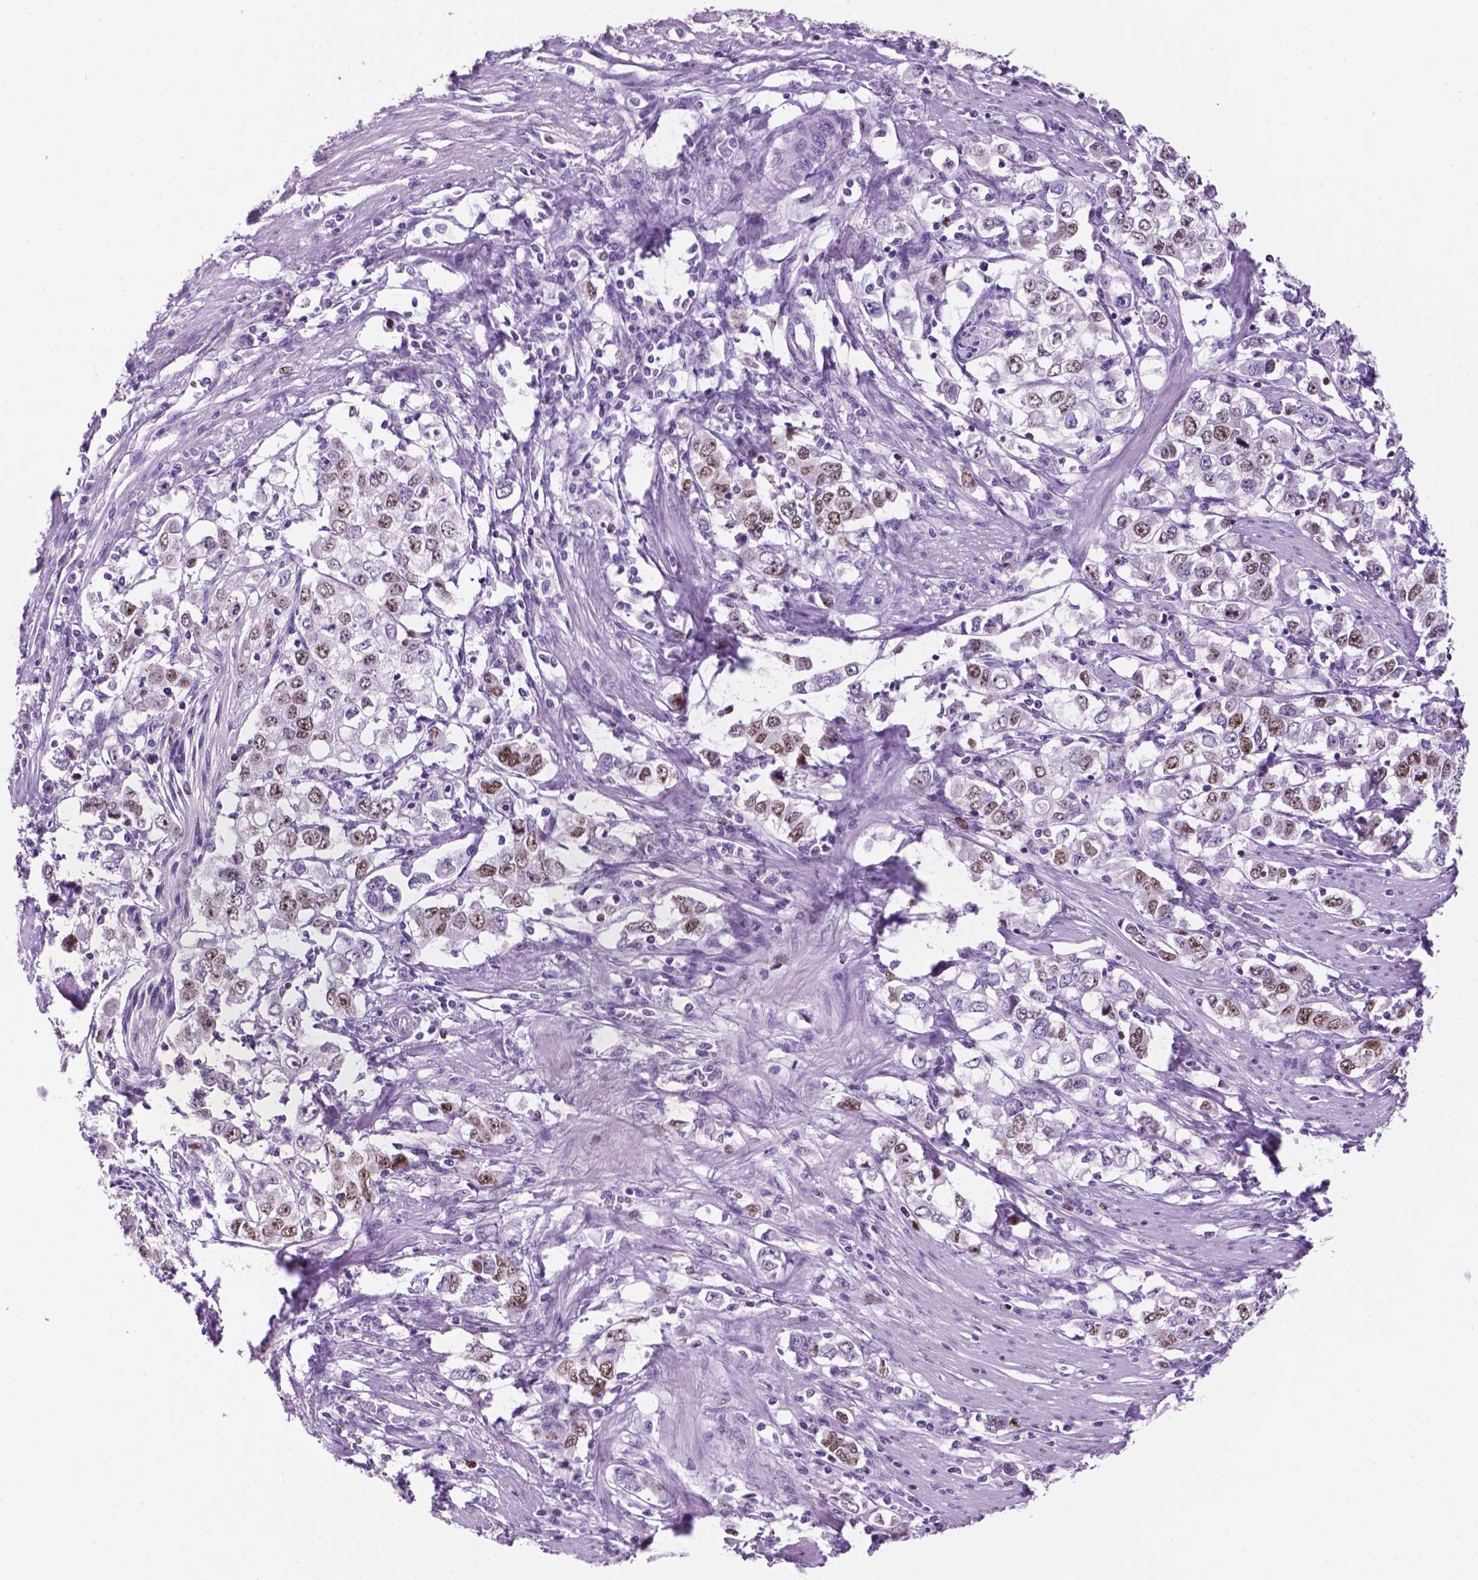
{"staining": {"intensity": "moderate", "quantity": "25%-75%", "location": "nuclear"}, "tissue": "stomach cancer", "cell_type": "Tumor cells", "image_type": "cancer", "snomed": [{"axis": "morphology", "description": "Adenocarcinoma, NOS"}, {"axis": "topography", "description": "Stomach, lower"}], "caption": "A brown stain shows moderate nuclear expression of a protein in human stomach cancer (adenocarcinoma) tumor cells.", "gene": "NCAPH2", "patient": {"sex": "female", "age": 72}}